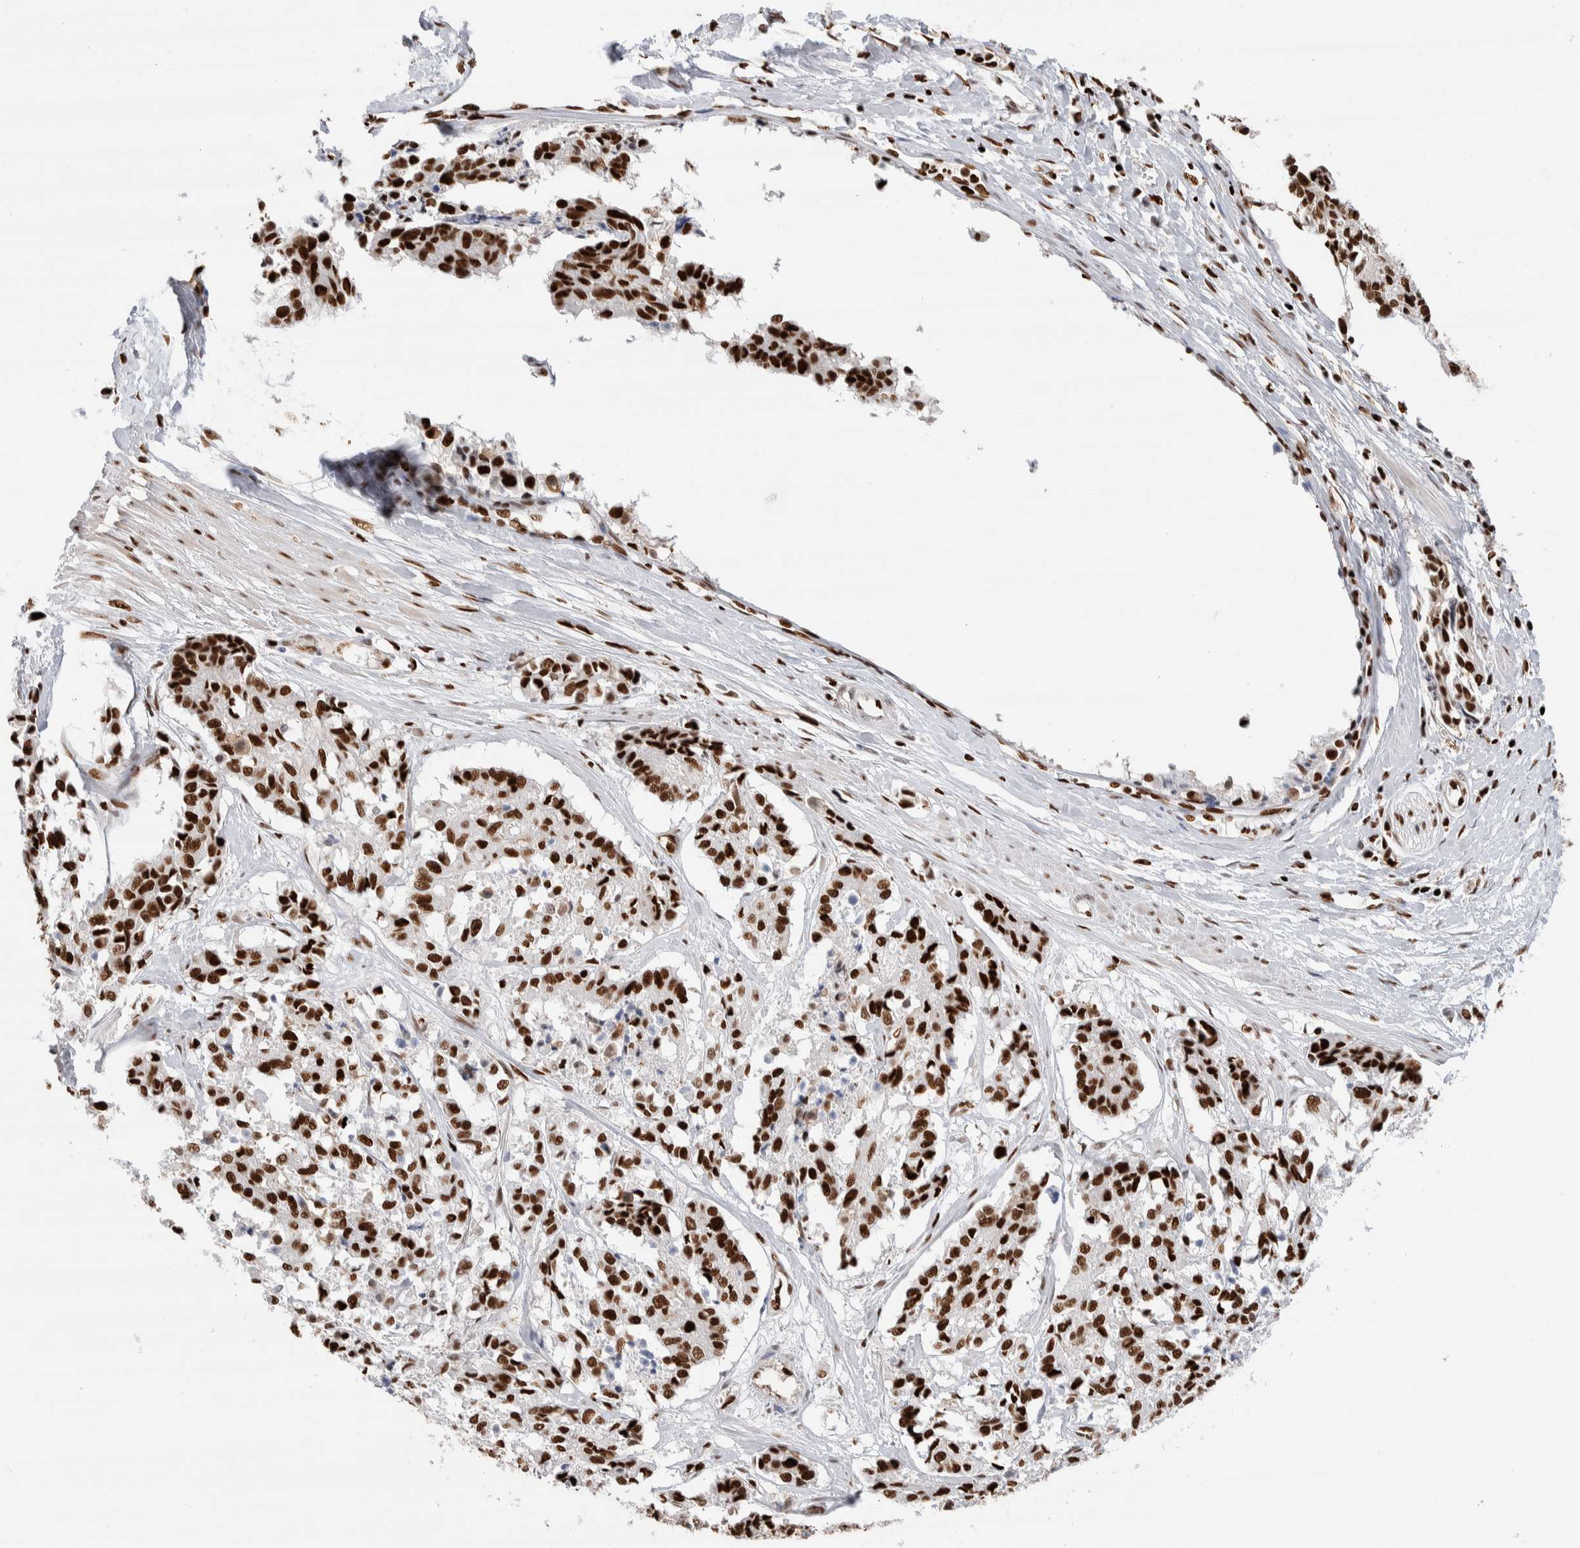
{"staining": {"intensity": "strong", "quantity": ">75%", "location": "nuclear"}, "tissue": "cervical cancer", "cell_type": "Tumor cells", "image_type": "cancer", "snomed": [{"axis": "morphology", "description": "Squamous cell carcinoma, NOS"}, {"axis": "topography", "description": "Cervix"}], "caption": "Protein analysis of squamous cell carcinoma (cervical) tissue reveals strong nuclear expression in approximately >75% of tumor cells. (DAB (3,3'-diaminobenzidine) IHC, brown staining for protein, blue staining for nuclei).", "gene": "RNASEK-C17orf49", "patient": {"sex": "female", "age": 35}}